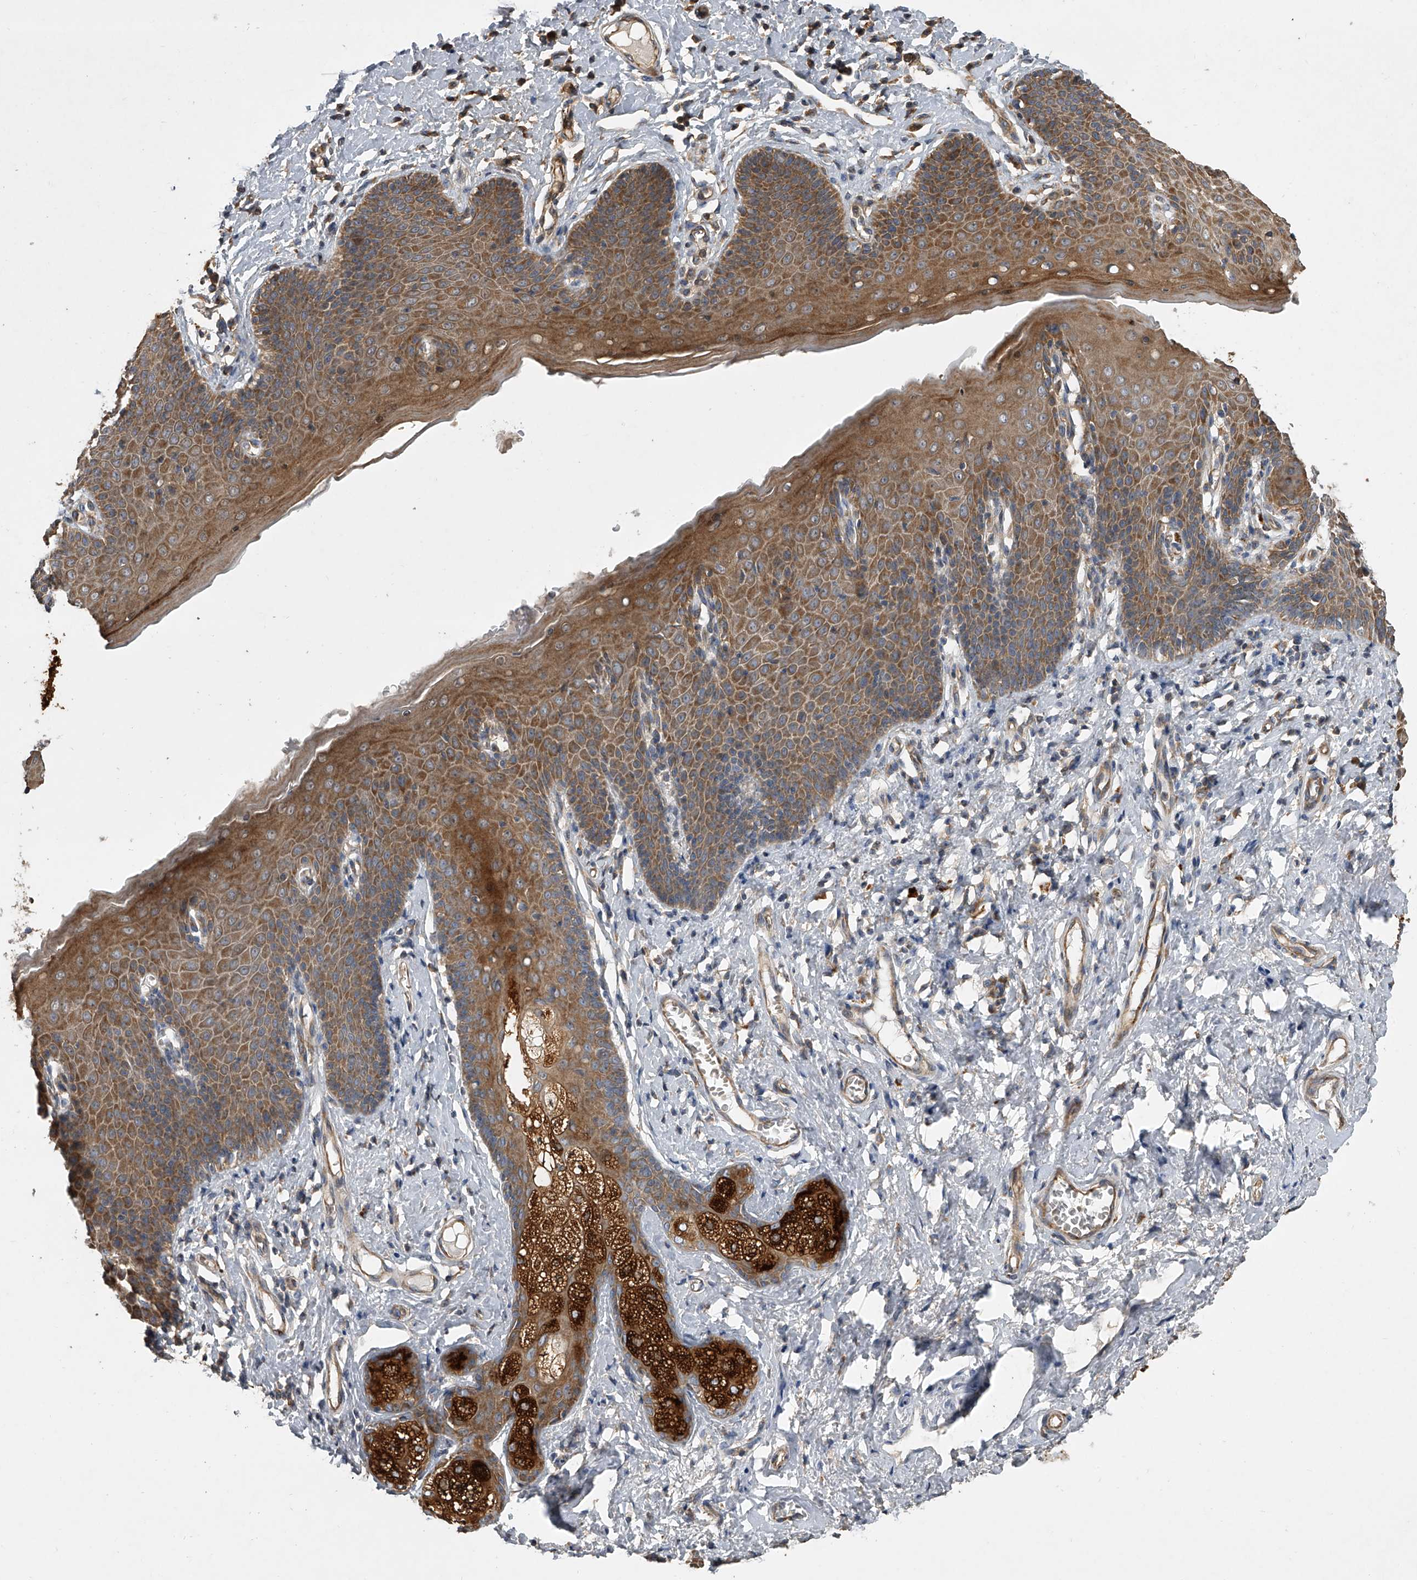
{"staining": {"intensity": "strong", "quantity": ">75%", "location": "cytoplasmic/membranous"}, "tissue": "skin", "cell_type": "Epidermal cells", "image_type": "normal", "snomed": [{"axis": "morphology", "description": "Normal tissue, NOS"}, {"axis": "topography", "description": "Vulva"}], "caption": "There is high levels of strong cytoplasmic/membranous positivity in epidermal cells of unremarkable skin, as demonstrated by immunohistochemical staining (brown color).", "gene": "DOCK9", "patient": {"sex": "female", "age": 66}}